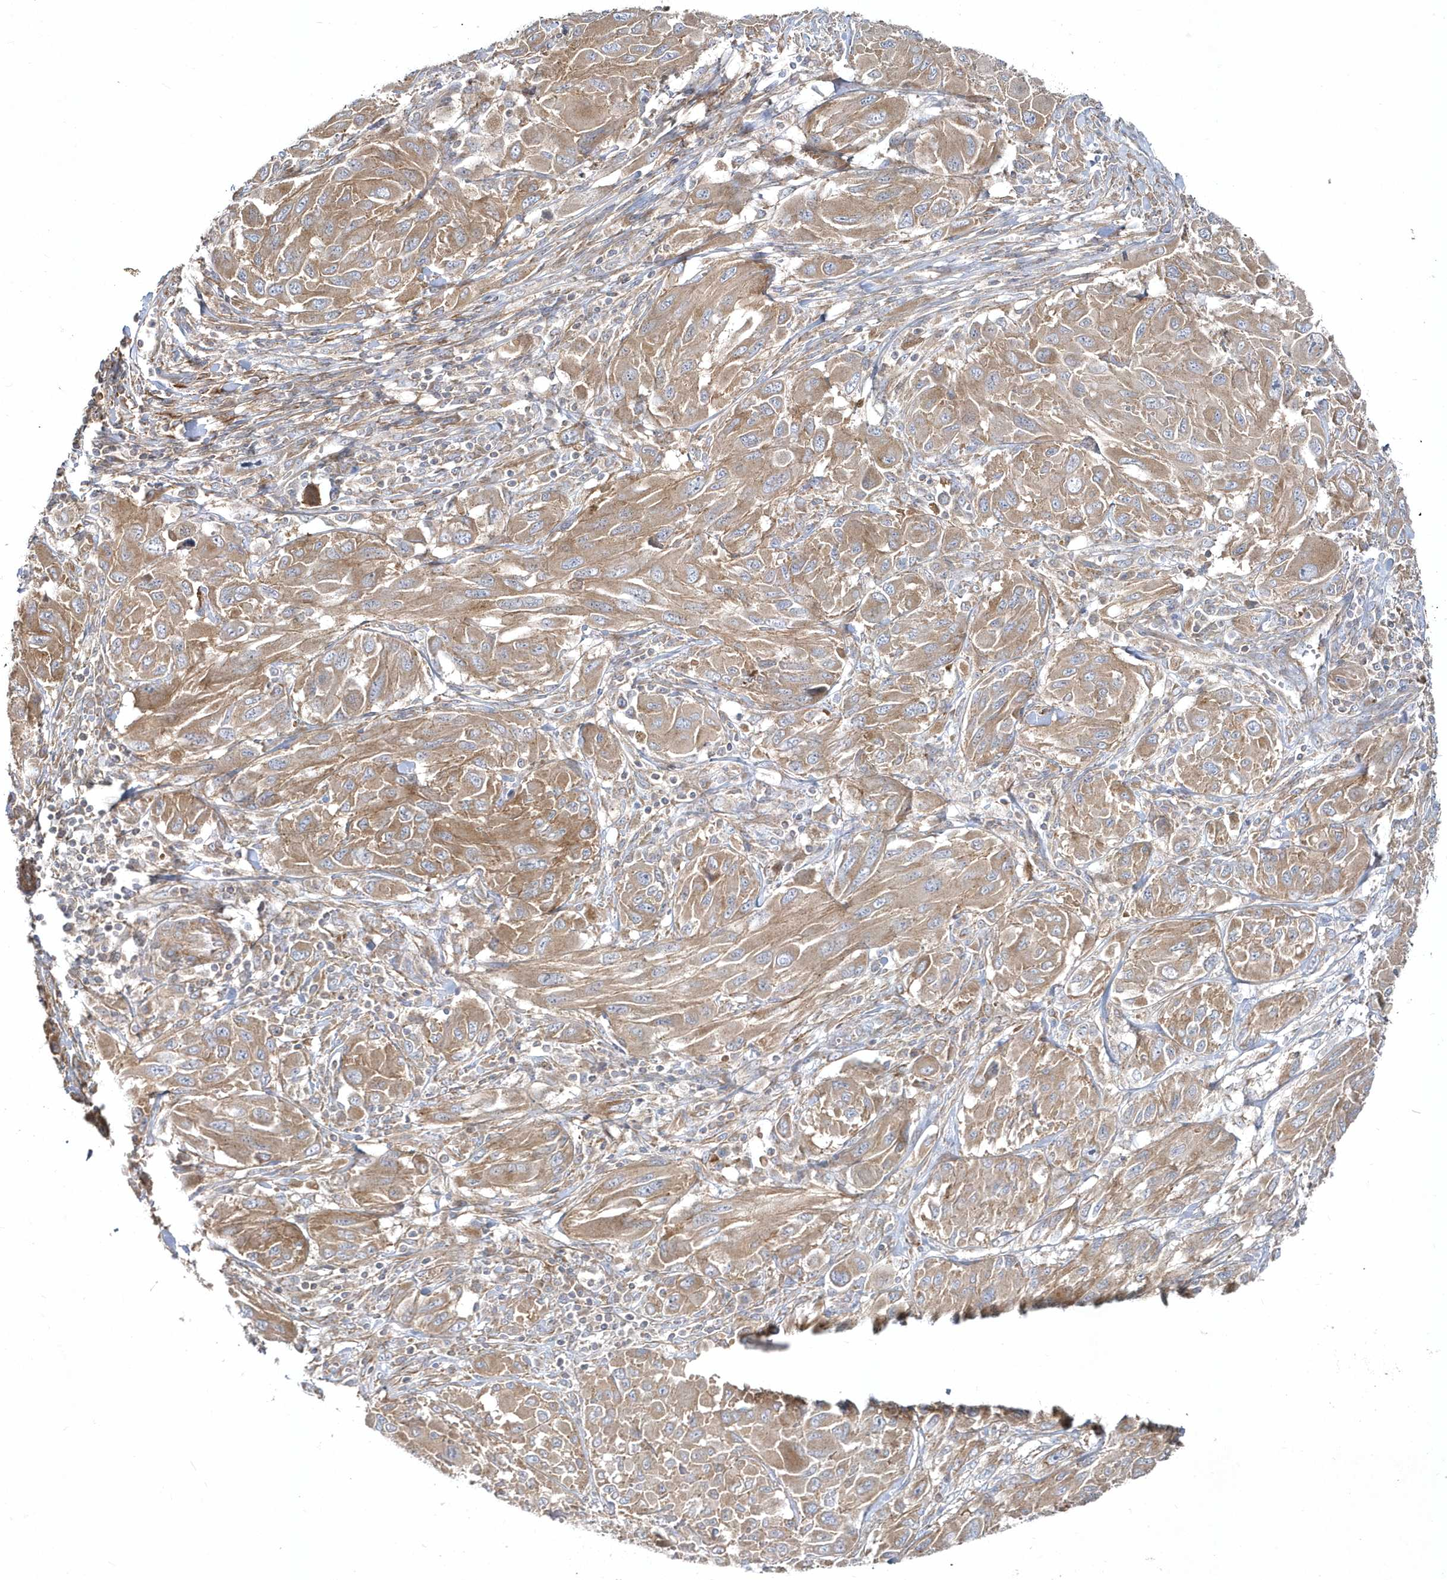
{"staining": {"intensity": "moderate", "quantity": ">75%", "location": "cytoplasmic/membranous"}, "tissue": "melanoma", "cell_type": "Tumor cells", "image_type": "cancer", "snomed": [{"axis": "morphology", "description": "Malignant melanoma, NOS"}, {"axis": "topography", "description": "Skin"}], "caption": "DAB (3,3'-diaminobenzidine) immunohistochemical staining of melanoma shows moderate cytoplasmic/membranous protein expression in approximately >75% of tumor cells. The staining was performed using DAB to visualize the protein expression in brown, while the nuclei were stained in blue with hematoxylin (Magnification: 20x).", "gene": "LEXM", "patient": {"sex": "female", "age": 91}}